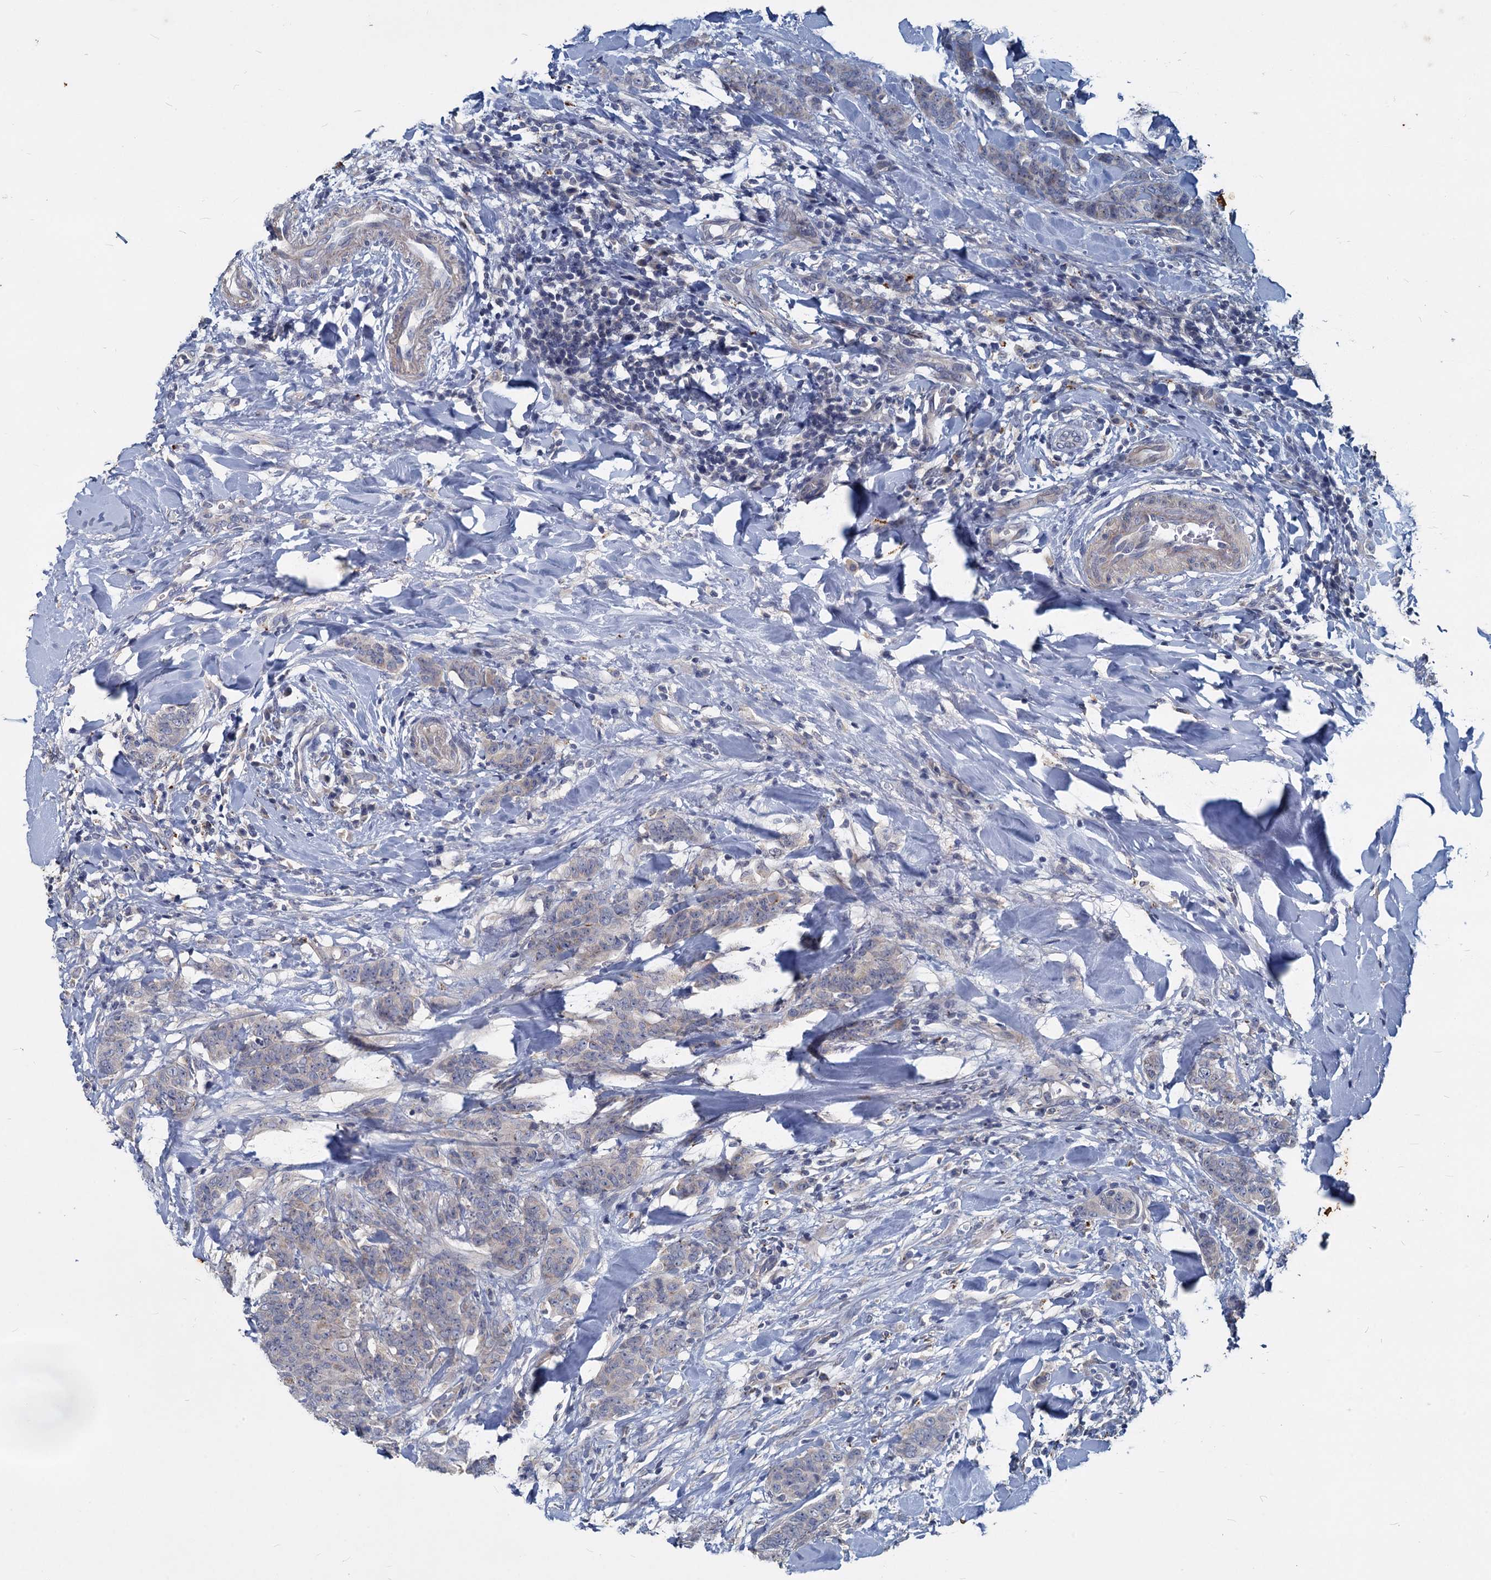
{"staining": {"intensity": "negative", "quantity": "none", "location": "none"}, "tissue": "breast cancer", "cell_type": "Tumor cells", "image_type": "cancer", "snomed": [{"axis": "morphology", "description": "Duct carcinoma"}, {"axis": "topography", "description": "Breast"}], "caption": "Immunohistochemical staining of breast cancer (invasive ductal carcinoma) demonstrates no significant positivity in tumor cells. Nuclei are stained in blue.", "gene": "SLC2A7", "patient": {"sex": "female", "age": 40}}